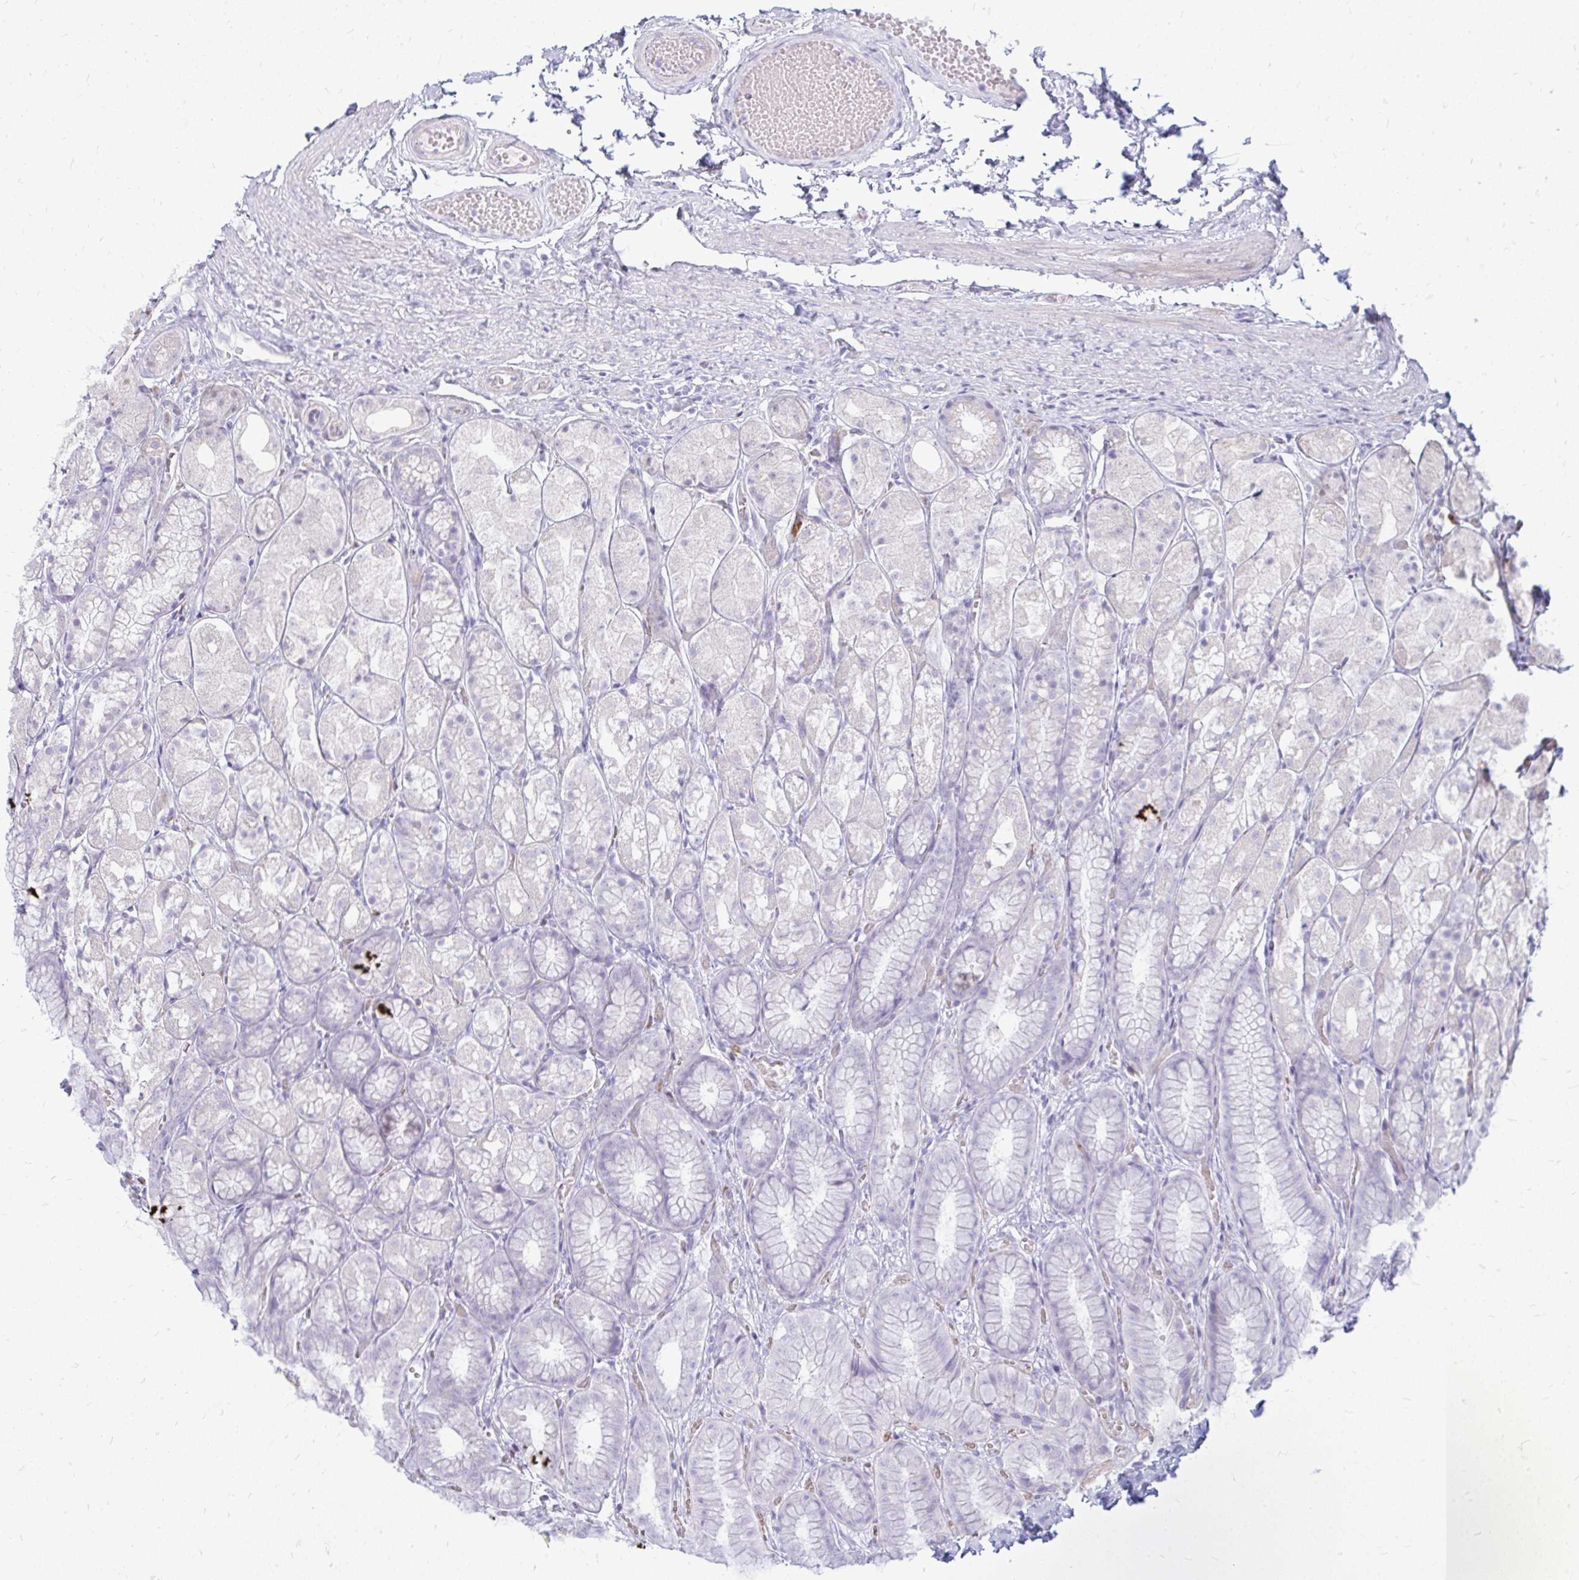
{"staining": {"intensity": "negative", "quantity": "none", "location": "none"}, "tissue": "stomach", "cell_type": "Glandular cells", "image_type": "normal", "snomed": [{"axis": "morphology", "description": "Normal tissue, NOS"}, {"axis": "topography", "description": "Stomach"}], "caption": "Stomach stained for a protein using immunohistochemistry (IHC) exhibits no expression glandular cells.", "gene": "TSPEAR", "patient": {"sex": "male", "age": 70}}